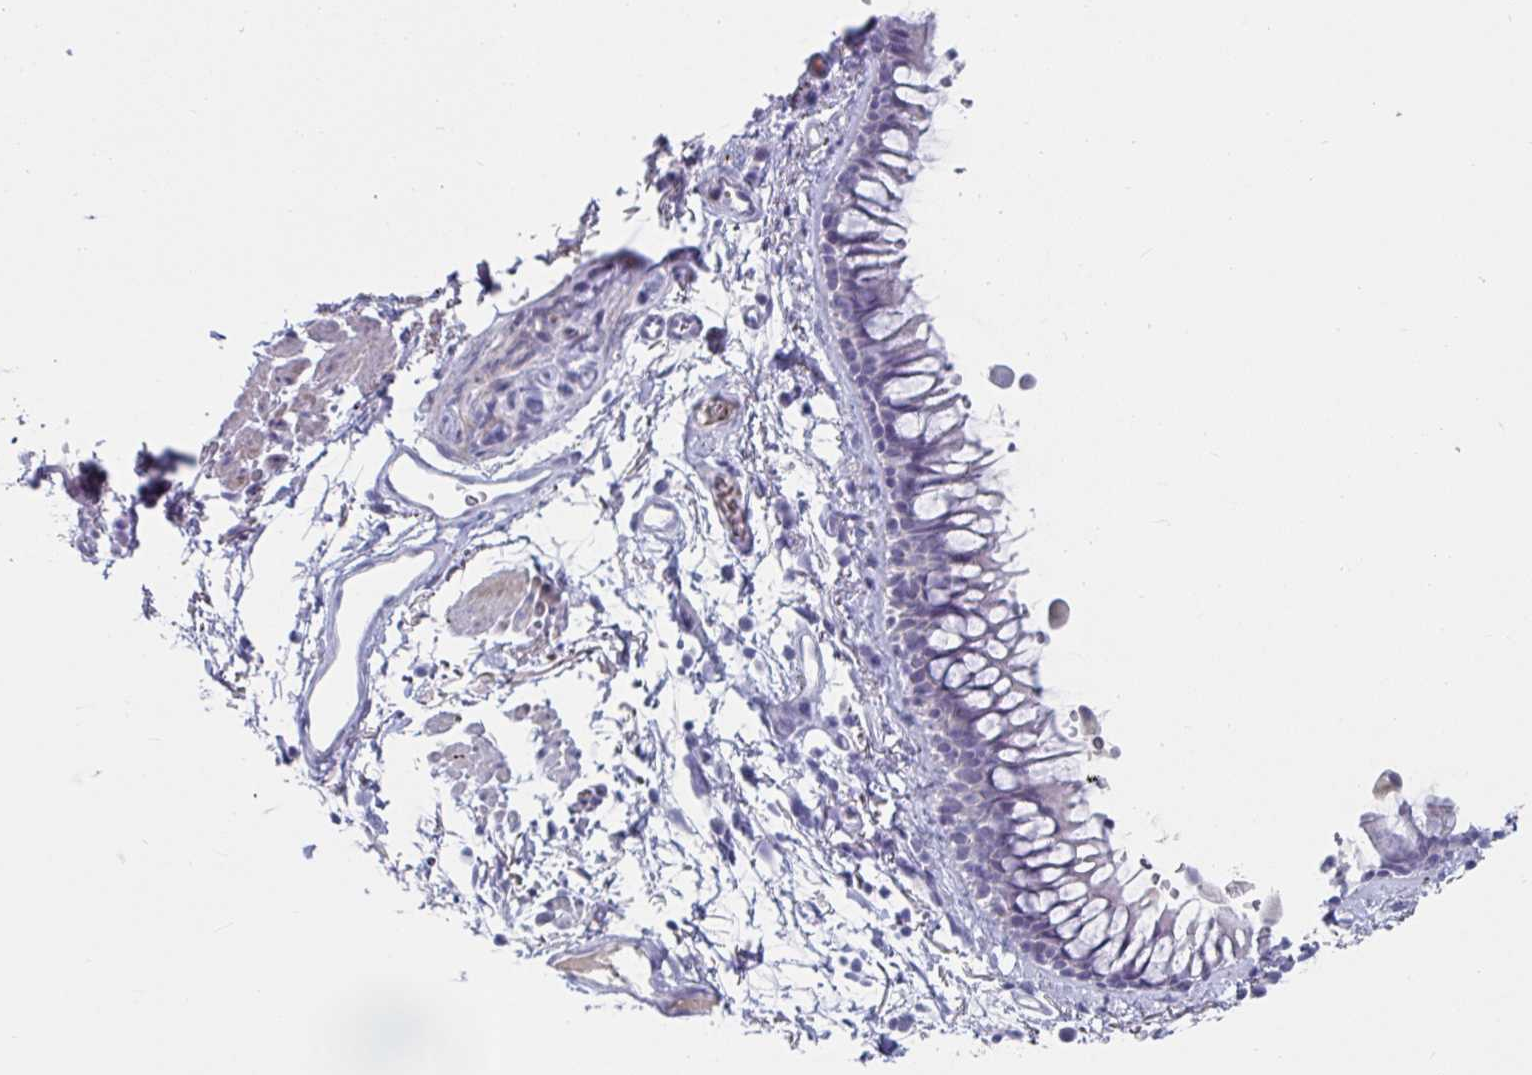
{"staining": {"intensity": "negative", "quantity": "none", "location": "none"}, "tissue": "bronchus", "cell_type": "Respiratory epithelial cells", "image_type": "normal", "snomed": [{"axis": "morphology", "description": "Normal tissue, NOS"}, {"axis": "topography", "description": "Cartilage tissue"}, {"axis": "topography", "description": "Bronchus"}], "caption": "Benign bronchus was stained to show a protein in brown. There is no significant staining in respiratory epithelial cells. (Brightfield microscopy of DAB (3,3'-diaminobenzidine) immunohistochemistry (IHC) at high magnification).", "gene": "NPY", "patient": {"sex": "female", "age": 79}}